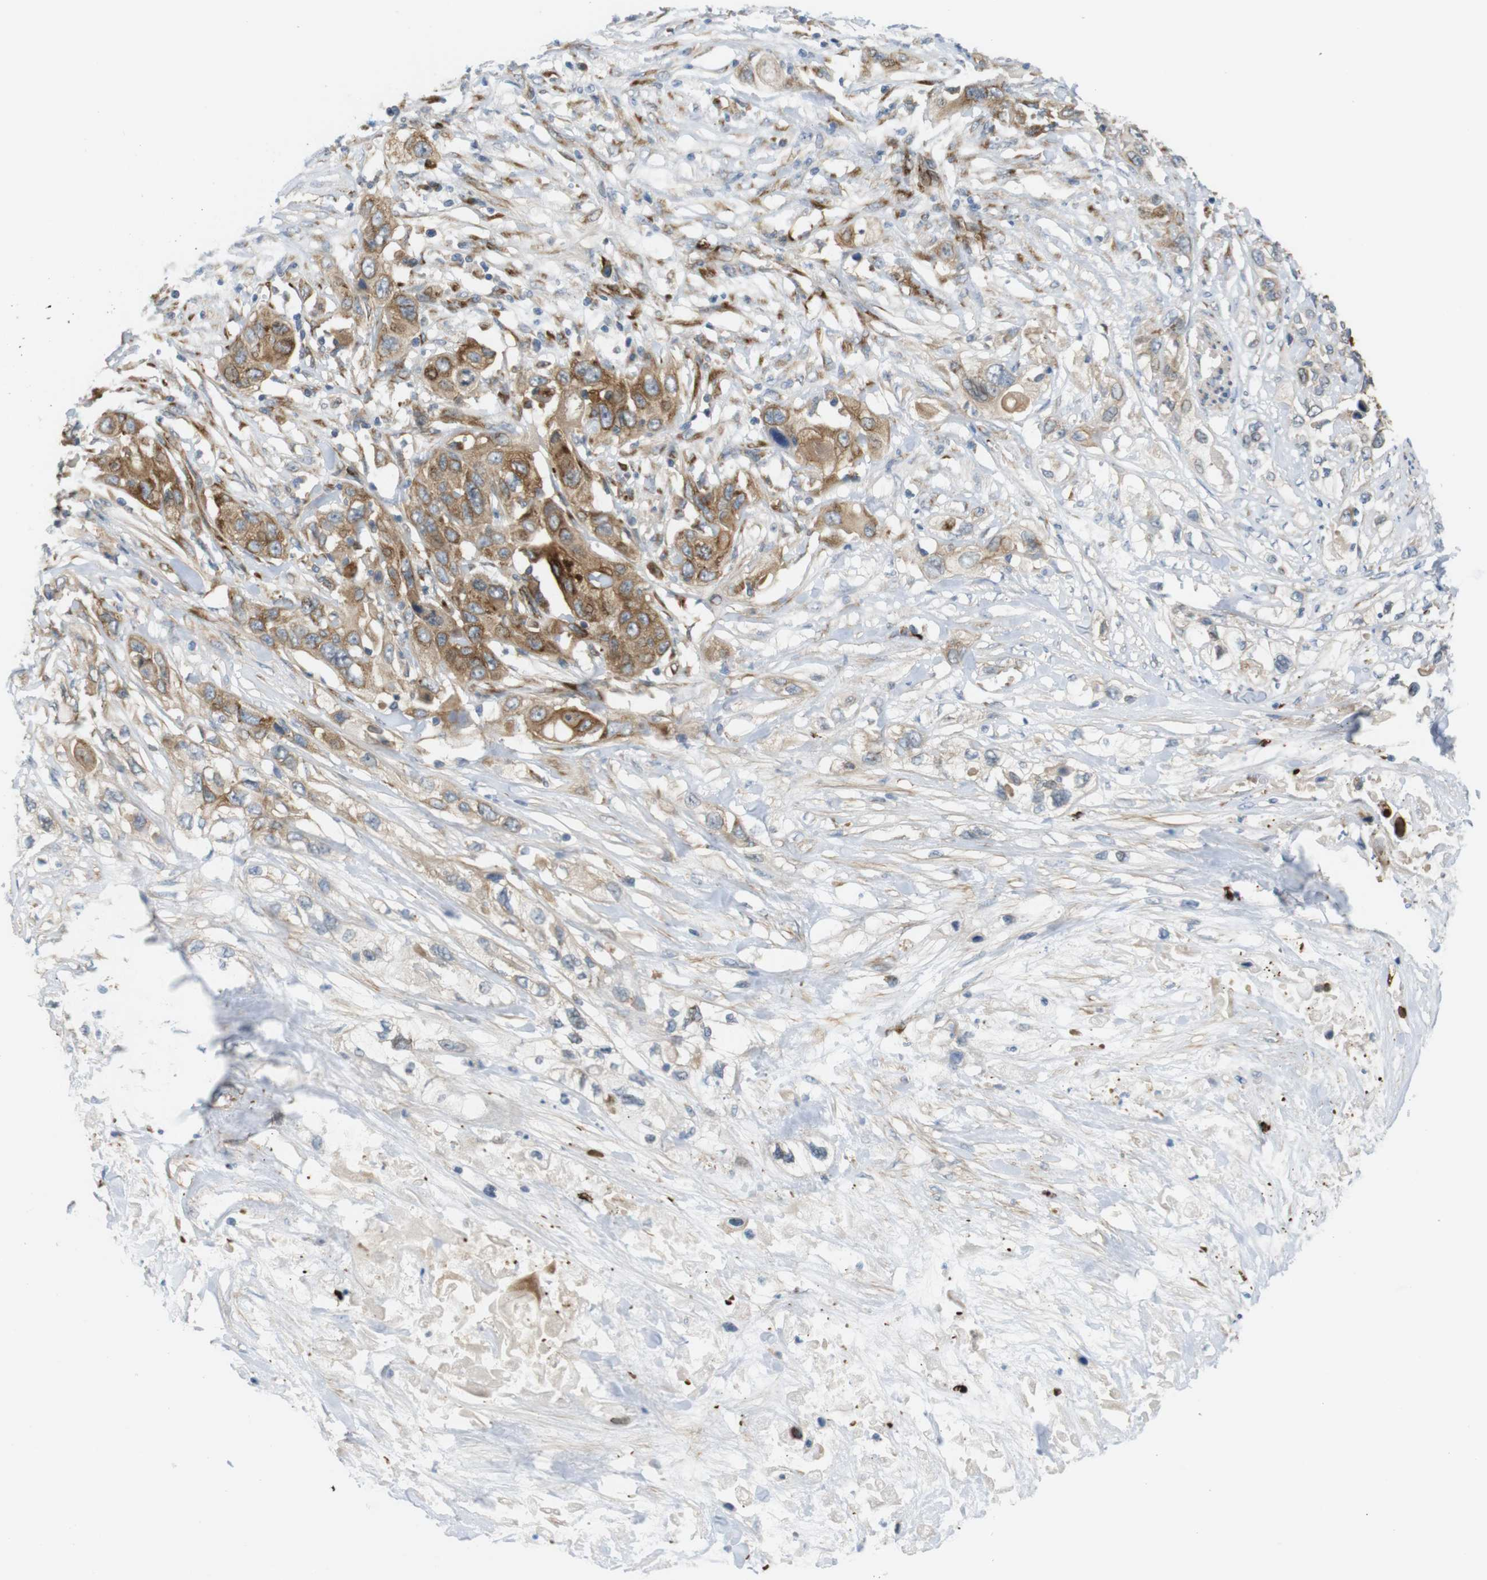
{"staining": {"intensity": "moderate", "quantity": ">75%", "location": "cytoplasmic/membranous"}, "tissue": "pancreatic cancer", "cell_type": "Tumor cells", "image_type": "cancer", "snomed": [{"axis": "morphology", "description": "Adenocarcinoma, NOS"}, {"axis": "topography", "description": "Pancreas"}], "caption": "The immunohistochemical stain shows moderate cytoplasmic/membranous positivity in tumor cells of adenocarcinoma (pancreatic) tissue.", "gene": "GJC3", "patient": {"sex": "female", "age": 70}}